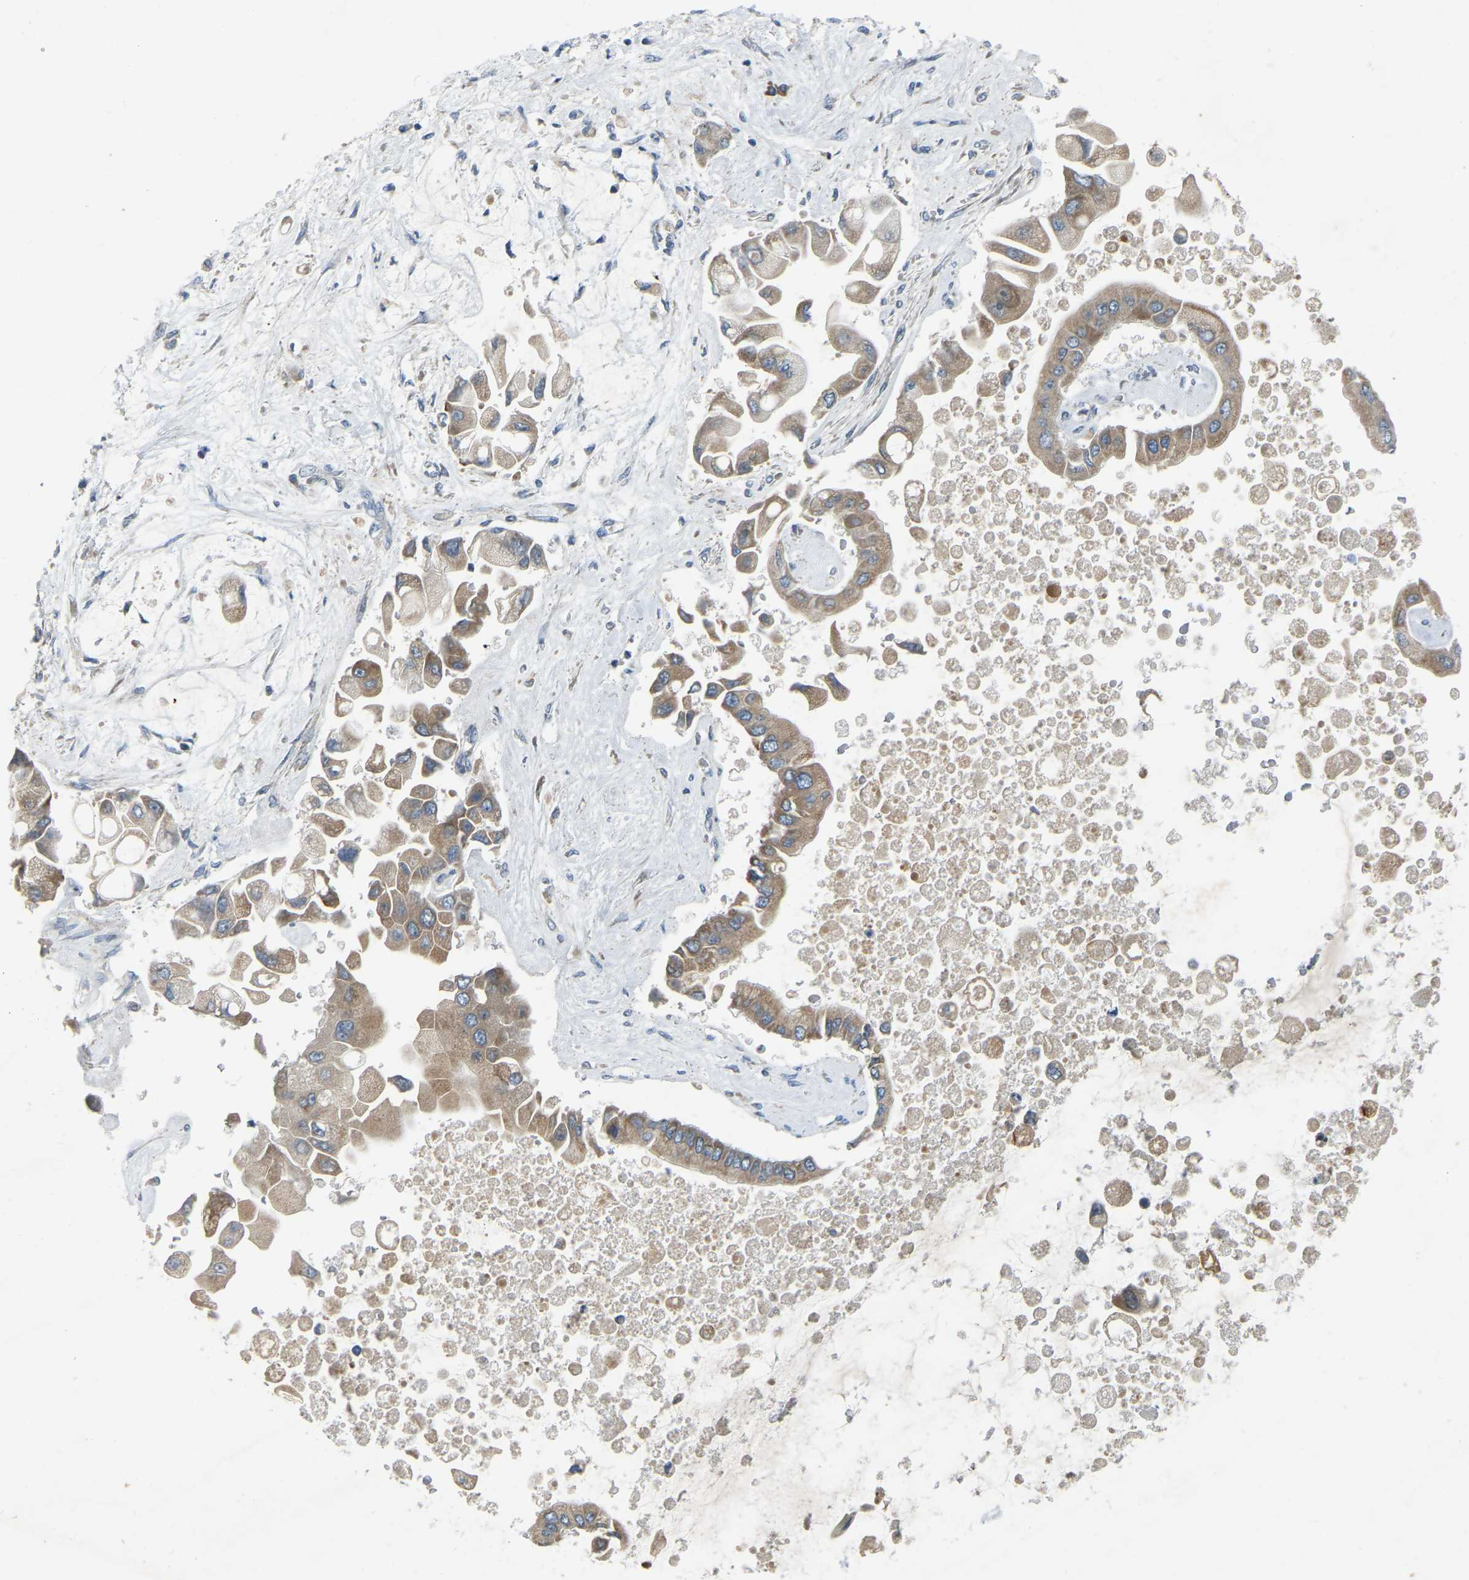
{"staining": {"intensity": "moderate", "quantity": ">75%", "location": "cytoplasmic/membranous"}, "tissue": "liver cancer", "cell_type": "Tumor cells", "image_type": "cancer", "snomed": [{"axis": "morphology", "description": "Cholangiocarcinoma"}, {"axis": "topography", "description": "Liver"}], "caption": "Immunohistochemistry (IHC) of human liver cholangiocarcinoma demonstrates medium levels of moderate cytoplasmic/membranous expression in about >75% of tumor cells. Using DAB (brown) and hematoxylin (blue) stains, captured at high magnification using brightfield microscopy.", "gene": "PARL", "patient": {"sex": "male", "age": 50}}